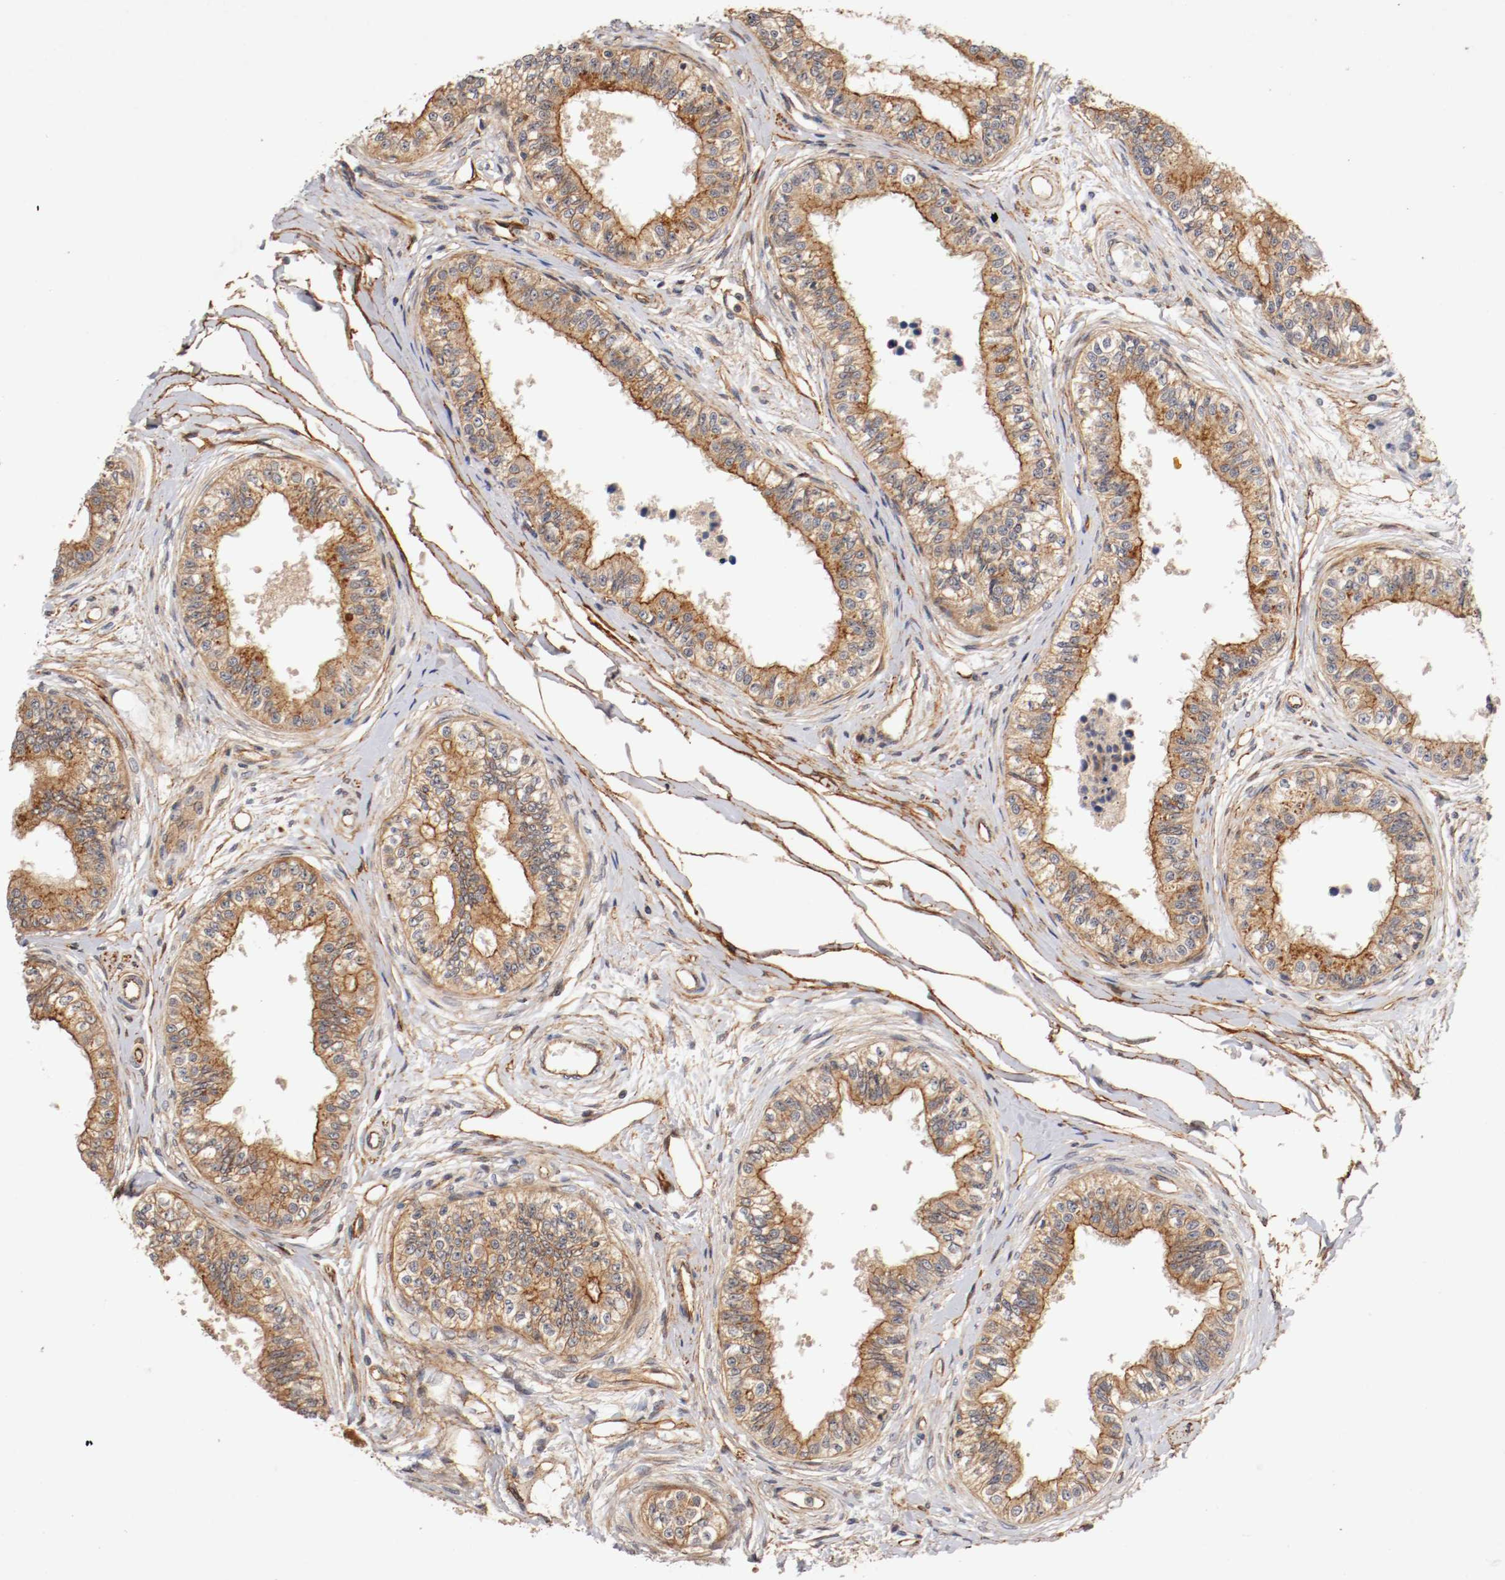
{"staining": {"intensity": "strong", "quantity": ">75%", "location": "cytoplasmic/membranous"}, "tissue": "epididymis", "cell_type": "Glandular cells", "image_type": "normal", "snomed": [{"axis": "morphology", "description": "Normal tissue, NOS"}, {"axis": "morphology", "description": "Adenocarcinoma, metastatic, NOS"}, {"axis": "topography", "description": "Testis"}, {"axis": "topography", "description": "Epididymis"}], "caption": "Benign epididymis was stained to show a protein in brown. There is high levels of strong cytoplasmic/membranous staining in about >75% of glandular cells.", "gene": "TYK2", "patient": {"sex": "male", "age": 26}}